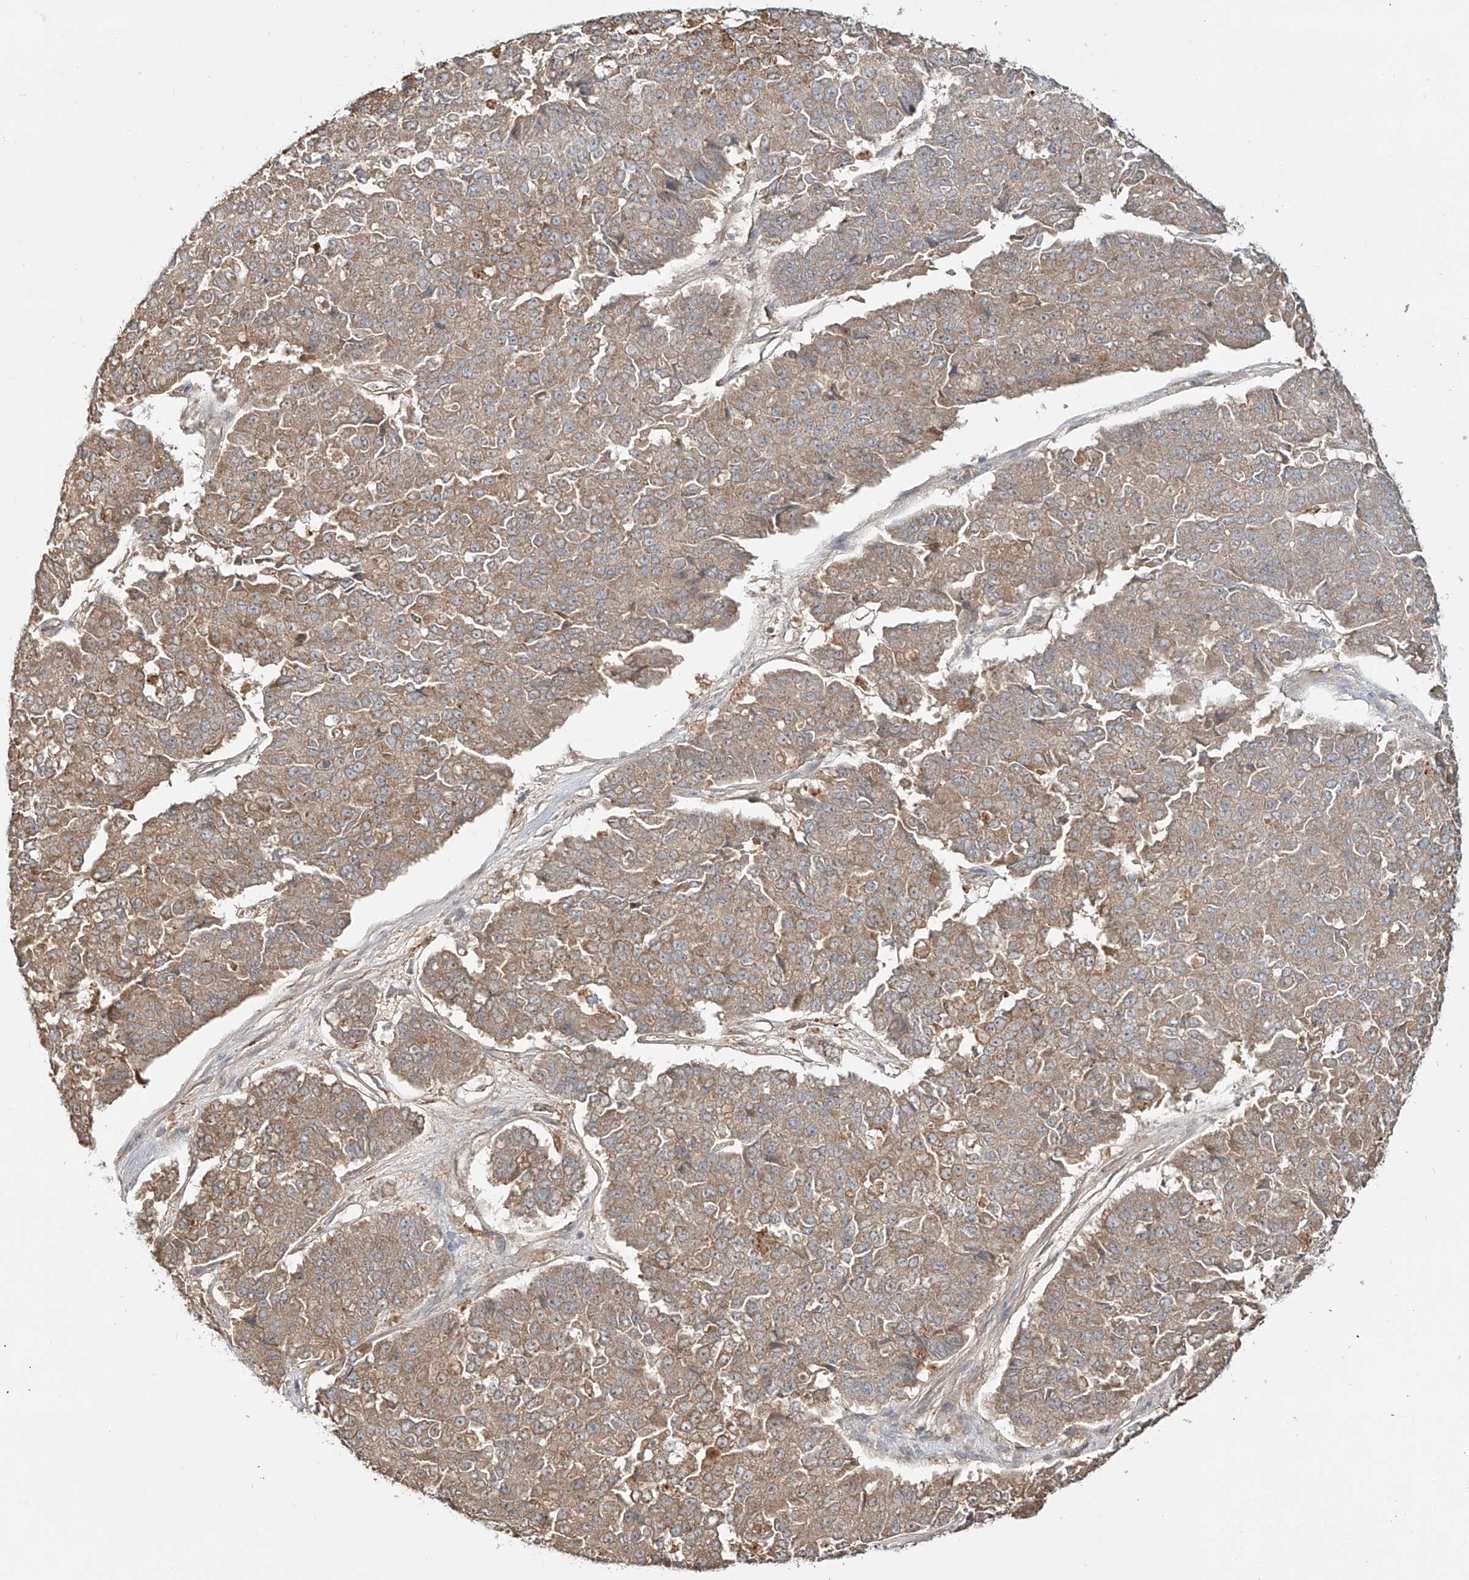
{"staining": {"intensity": "moderate", "quantity": ">75%", "location": "cytoplasmic/membranous"}, "tissue": "pancreatic cancer", "cell_type": "Tumor cells", "image_type": "cancer", "snomed": [{"axis": "morphology", "description": "Adenocarcinoma, NOS"}, {"axis": "topography", "description": "Pancreas"}], "caption": "Immunohistochemical staining of pancreatic cancer (adenocarcinoma) shows medium levels of moderate cytoplasmic/membranous protein expression in about >75% of tumor cells.", "gene": "ERO1A", "patient": {"sex": "male", "age": 50}}